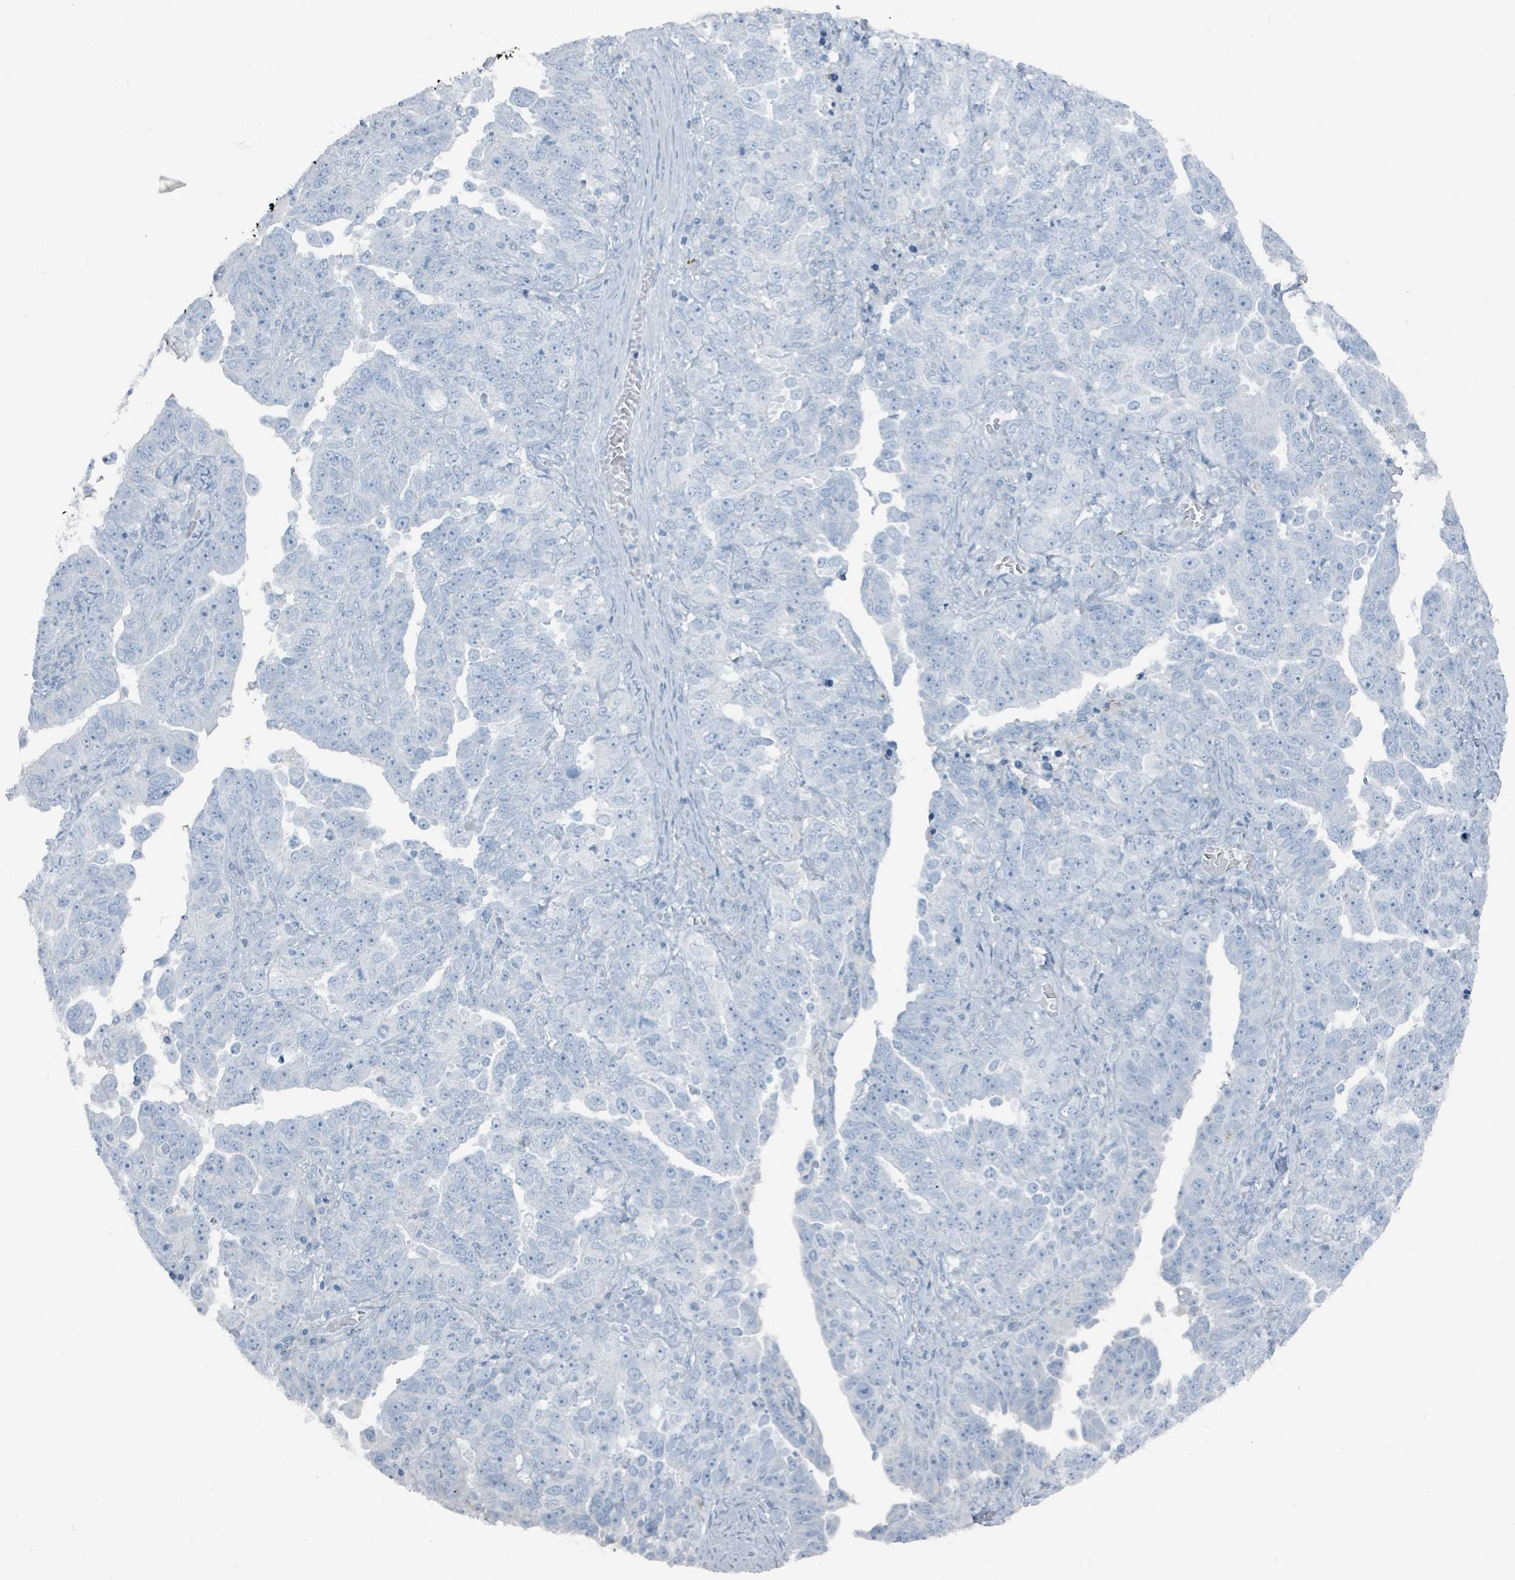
{"staining": {"intensity": "negative", "quantity": "none", "location": "none"}, "tissue": "ovarian cancer", "cell_type": "Tumor cells", "image_type": "cancer", "snomed": [{"axis": "morphology", "description": "Carcinoma, endometroid"}, {"axis": "topography", "description": "Ovary"}], "caption": "There is no significant positivity in tumor cells of endometroid carcinoma (ovarian).", "gene": "GAMT", "patient": {"sex": "female", "age": 62}}